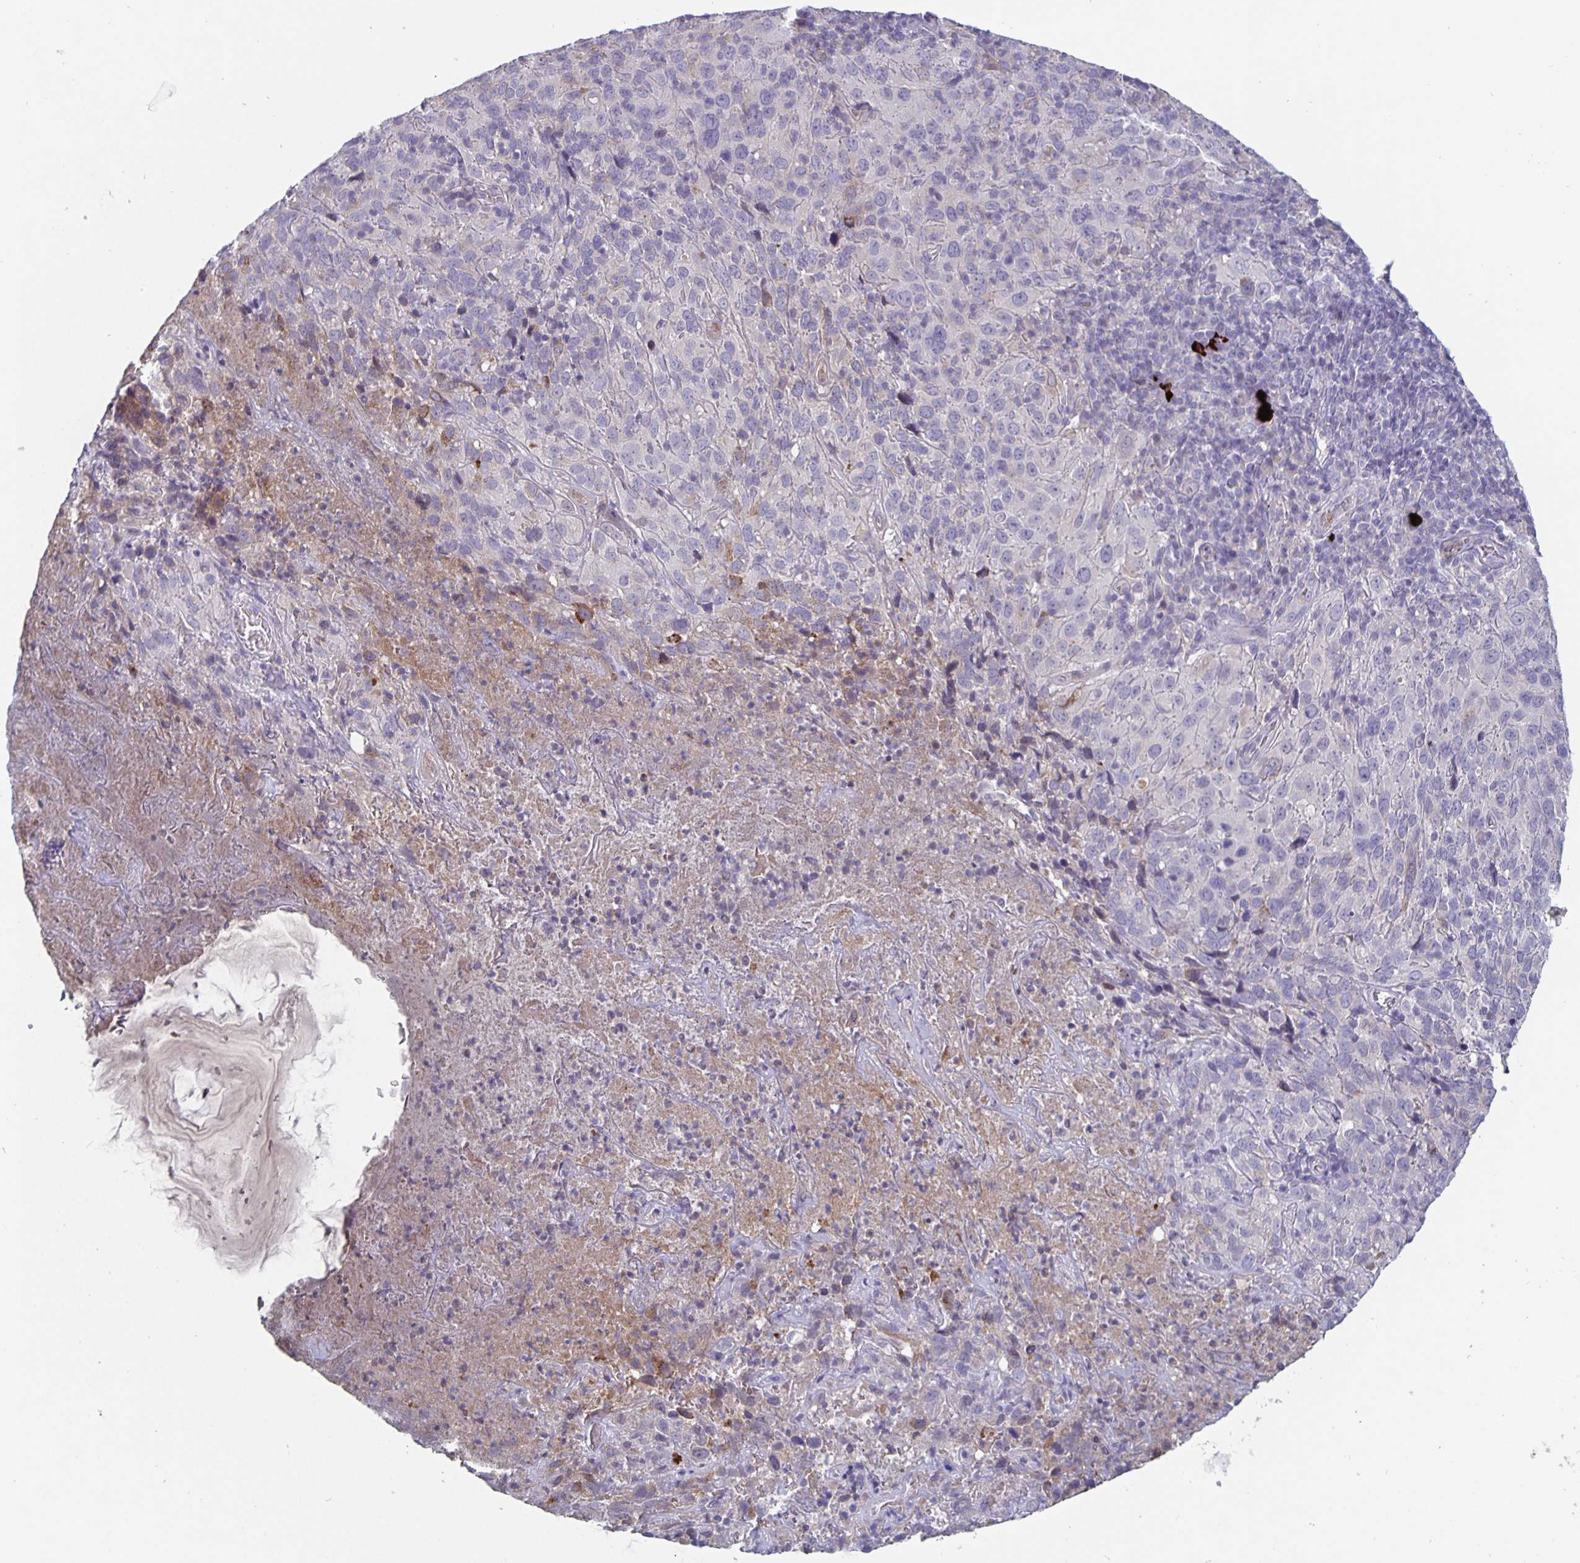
{"staining": {"intensity": "negative", "quantity": "none", "location": "none"}, "tissue": "cervical cancer", "cell_type": "Tumor cells", "image_type": "cancer", "snomed": [{"axis": "morphology", "description": "Squamous cell carcinoma, NOS"}, {"axis": "topography", "description": "Cervix"}], "caption": "Cervical cancer (squamous cell carcinoma) was stained to show a protein in brown. There is no significant expression in tumor cells. (DAB immunohistochemistry (IHC) with hematoxylin counter stain).", "gene": "GDF15", "patient": {"sex": "female", "age": 51}}